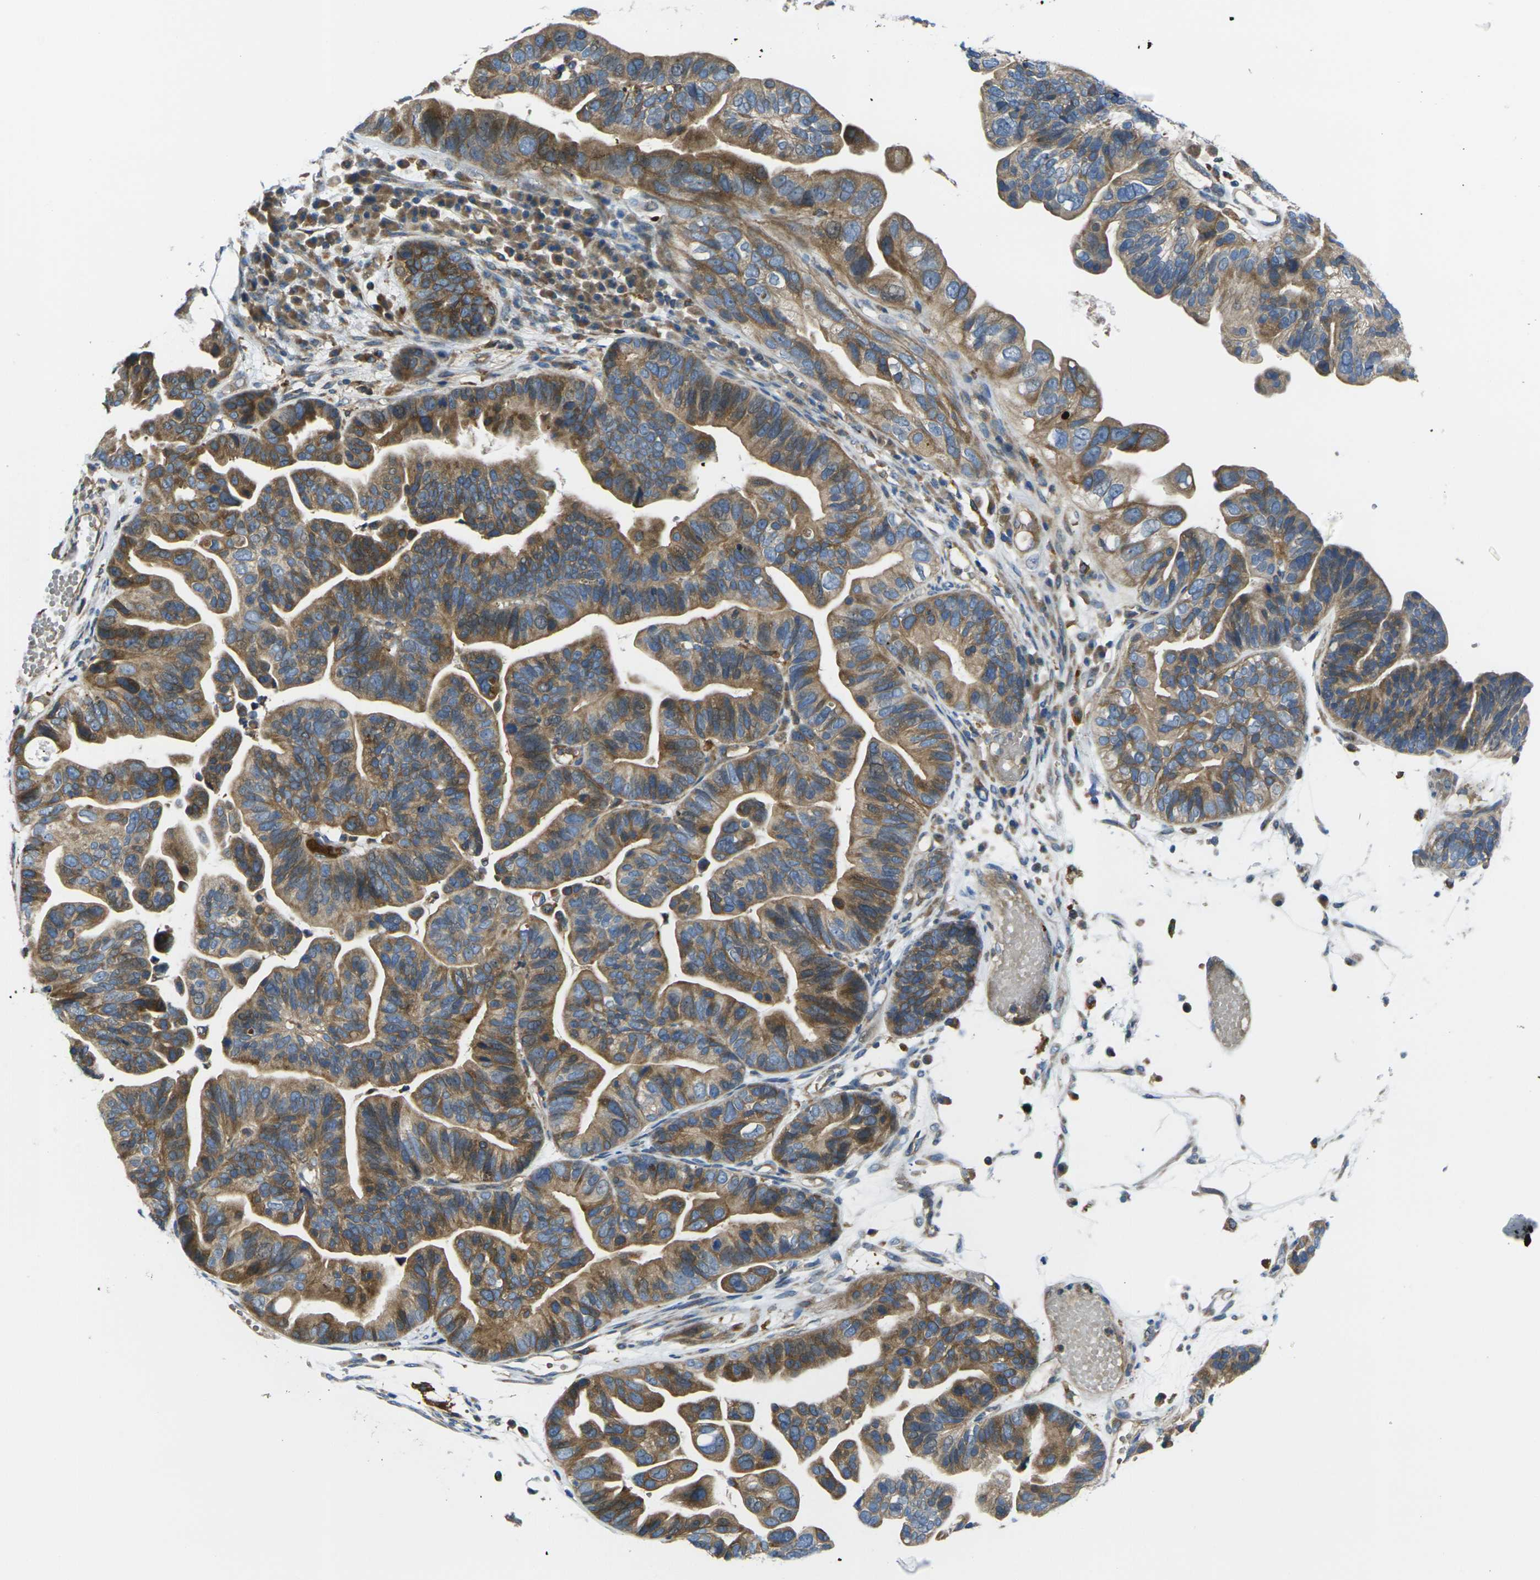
{"staining": {"intensity": "moderate", "quantity": ">75%", "location": "cytoplasmic/membranous"}, "tissue": "ovarian cancer", "cell_type": "Tumor cells", "image_type": "cancer", "snomed": [{"axis": "morphology", "description": "Cystadenocarcinoma, serous, NOS"}, {"axis": "topography", "description": "Ovary"}], "caption": "Protein positivity by IHC shows moderate cytoplasmic/membranous staining in about >75% of tumor cells in serous cystadenocarcinoma (ovarian). Nuclei are stained in blue.", "gene": "FZD1", "patient": {"sex": "female", "age": 56}}